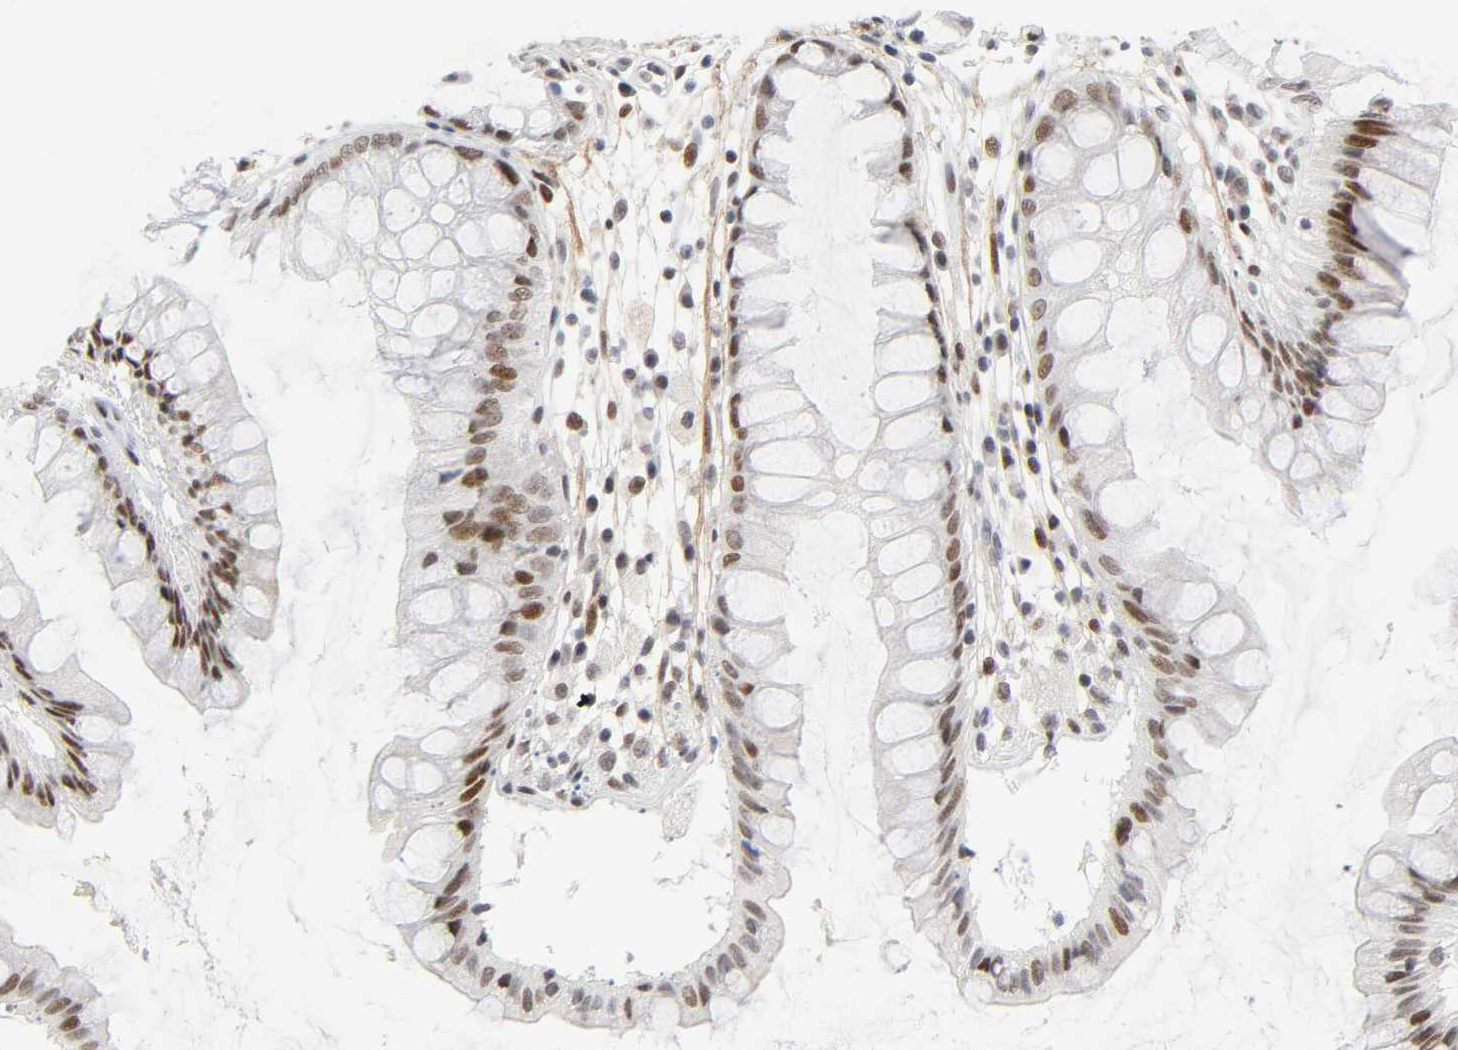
{"staining": {"intensity": "moderate", "quantity": ">75%", "location": "nuclear"}, "tissue": "rectum", "cell_type": "Glandular cells", "image_type": "normal", "snomed": [{"axis": "morphology", "description": "Normal tissue, NOS"}, {"axis": "morphology", "description": "Adenocarcinoma, NOS"}, {"axis": "topography", "description": "Rectum"}], "caption": "Protein positivity by immunohistochemistry exhibits moderate nuclear positivity in about >75% of glandular cells in normal rectum.", "gene": "DIDO1", "patient": {"sex": "female", "age": 65}}